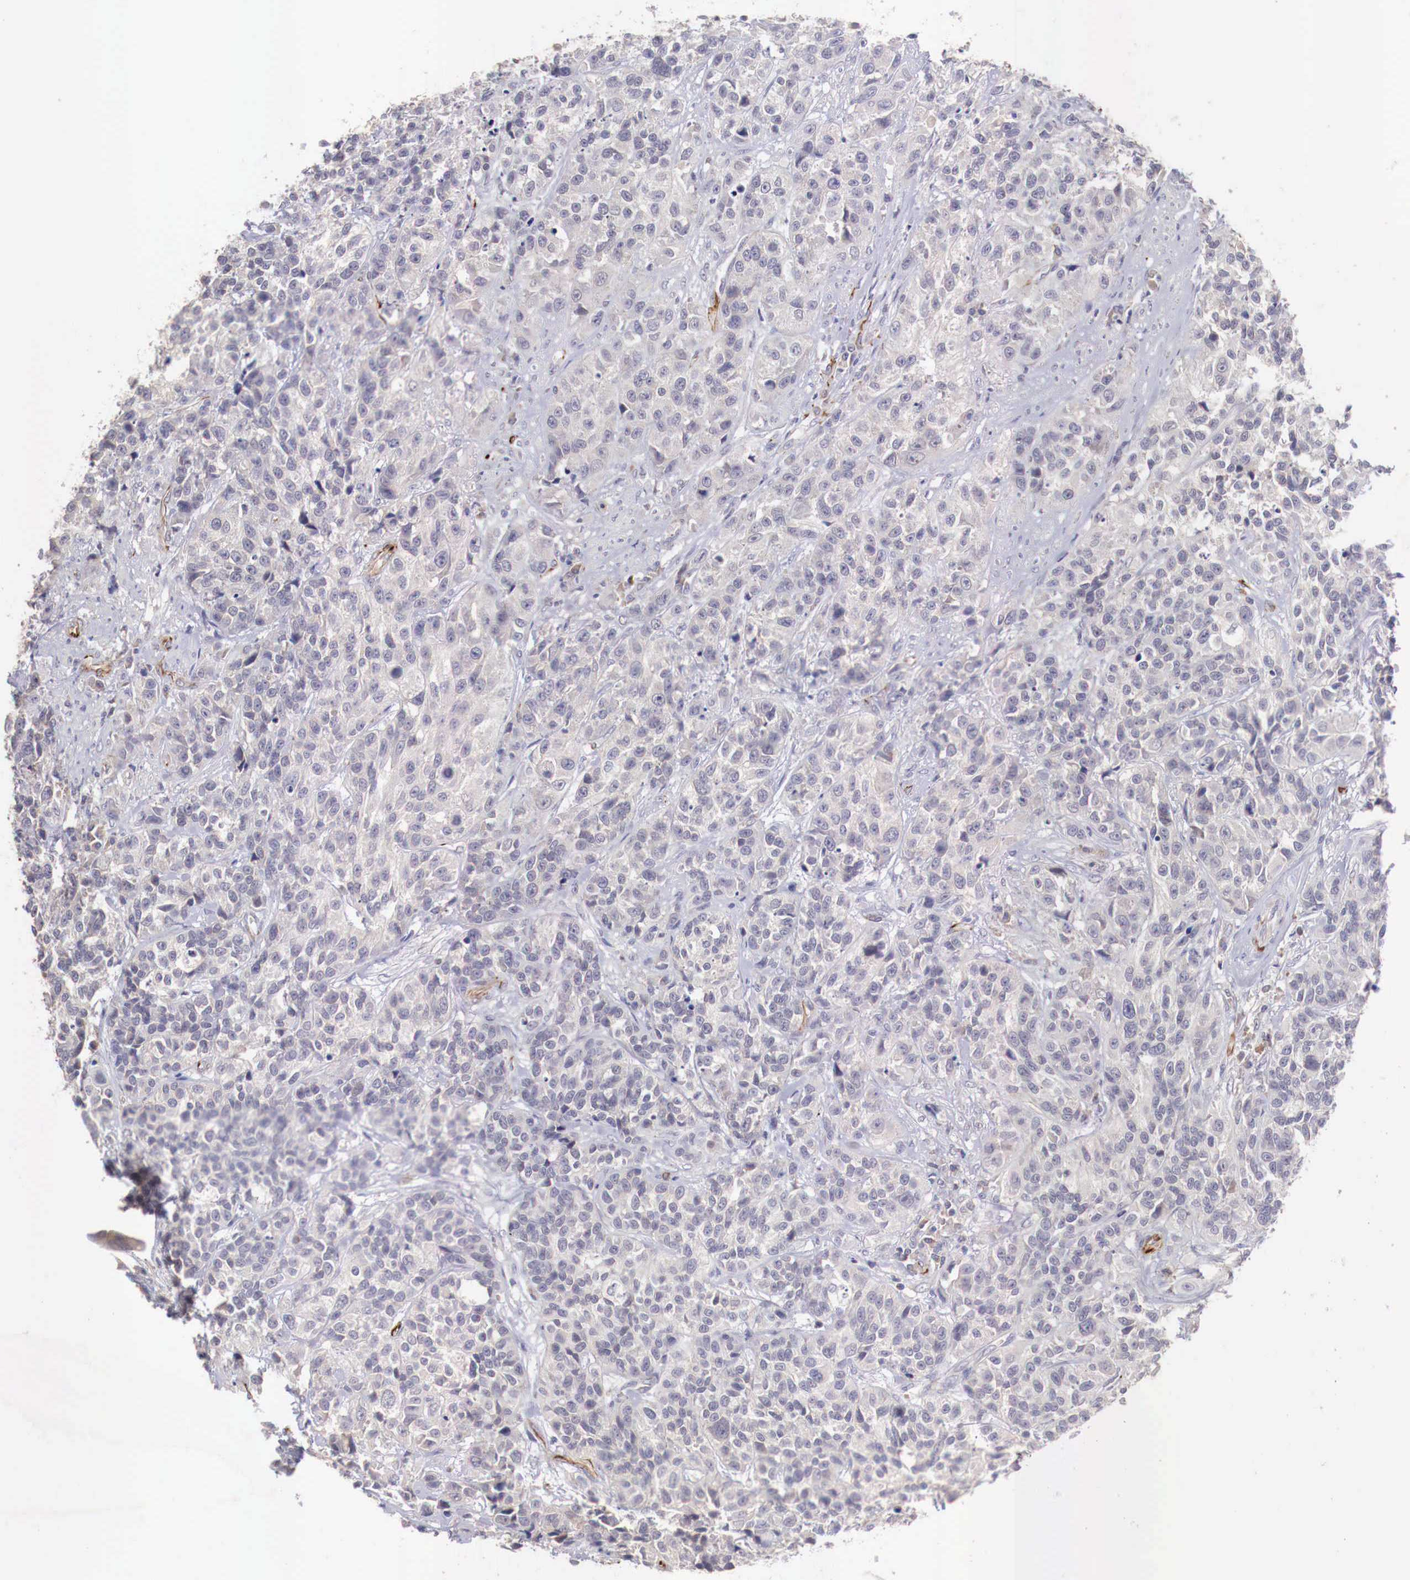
{"staining": {"intensity": "negative", "quantity": "none", "location": "none"}, "tissue": "urothelial cancer", "cell_type": "Tumor cells", "image_type": "cancer", "snomed": [{"axis": "morphology", "description": "Urothelial carcinoma, High grade"}, {"axis": "topography", "description": "Urinary bladder"}], "caption": "An image of human urothelial cancer is negative for staining in tumor cells.", "gene": "WT1", "patient": {"sex": "female", "age": 81}}